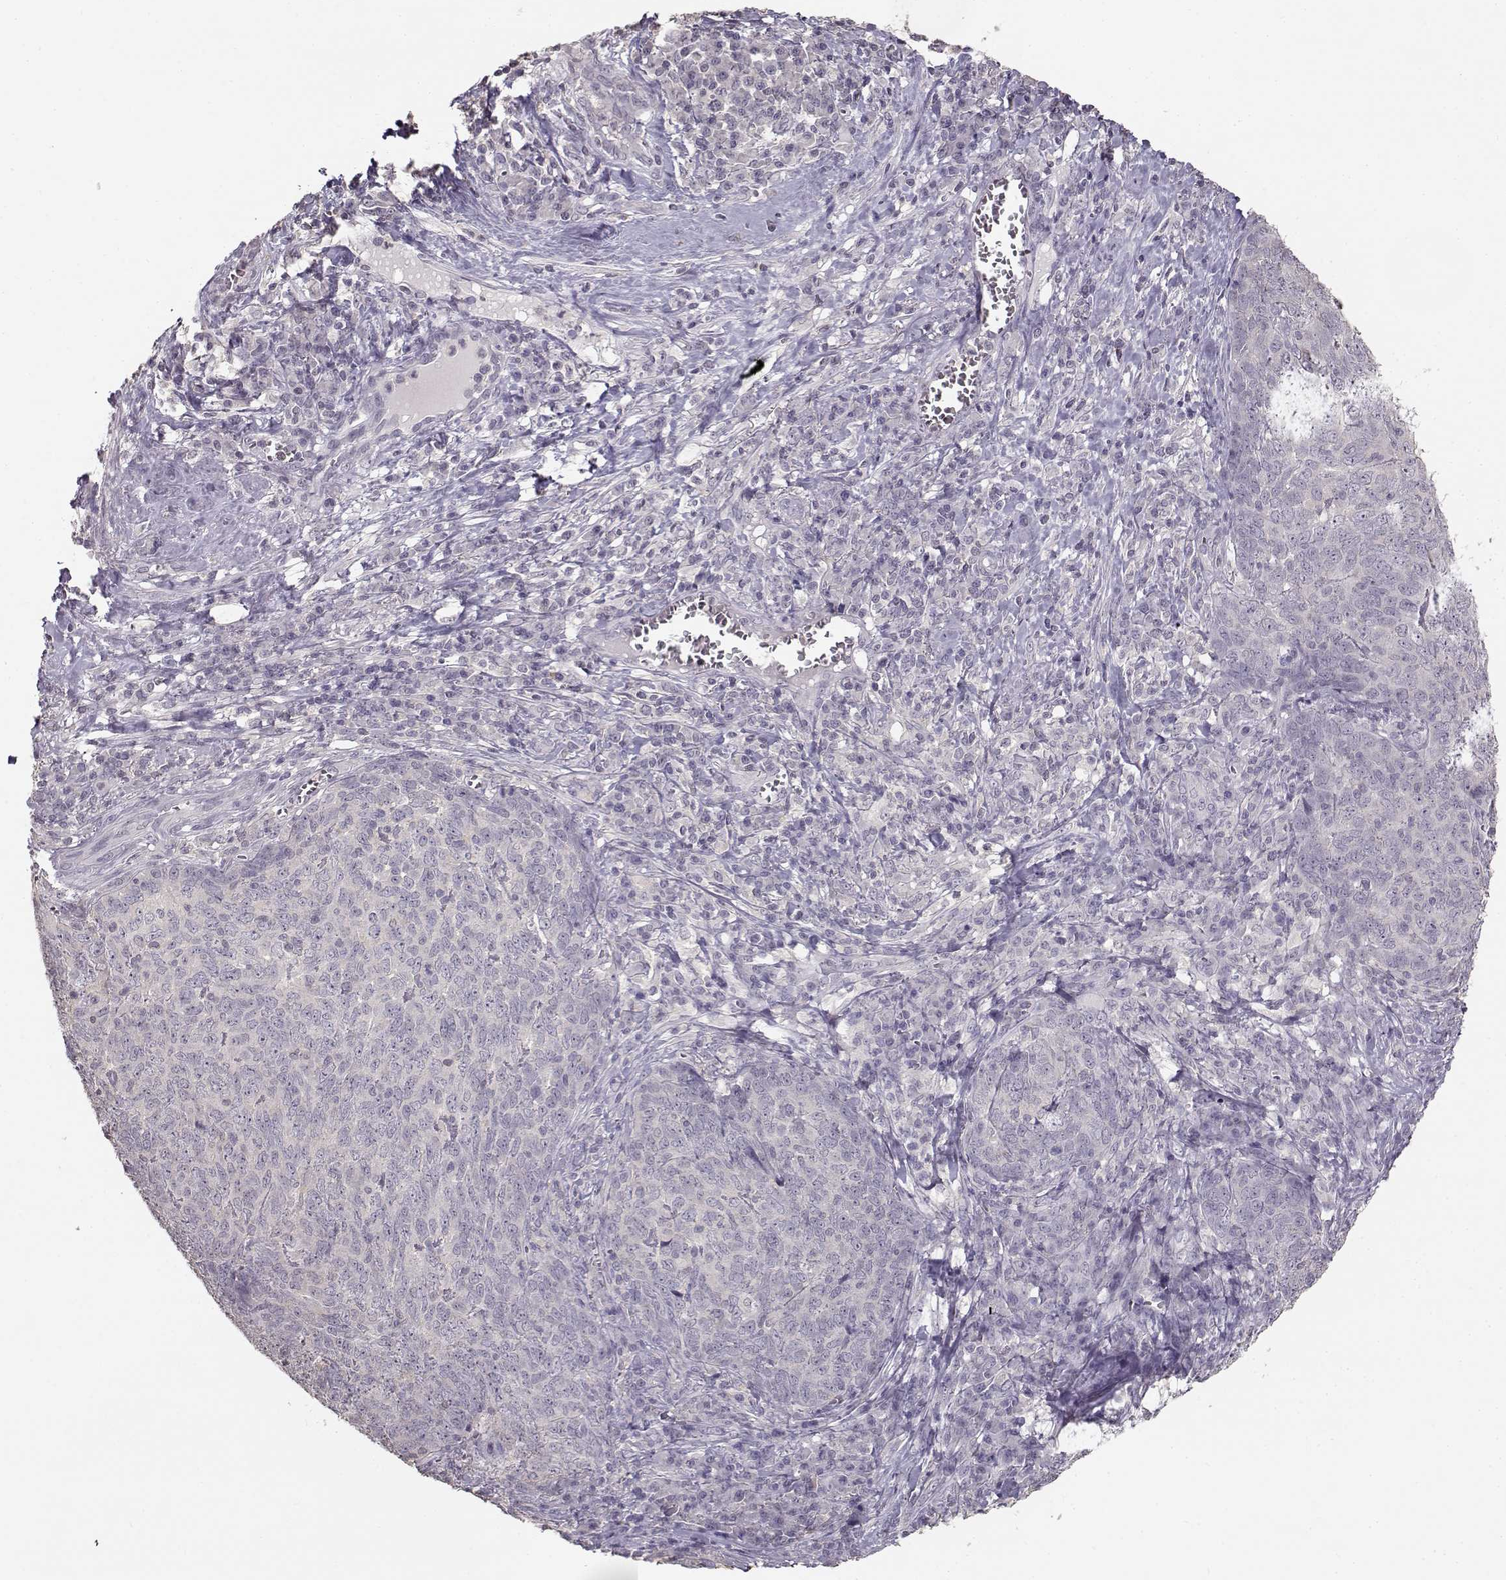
{"staining": {"intensity": "negative", "quantity": "none", "location": "none"}, "tissue": "skin cancer", "cell_type": "Tumor cells", "image_type": "cancer", "snomed": [{"axis": "morphology", "description": "Squamous cell carcinoma, NOS"}, {"axis": "topography", "description": "Skin"}, {"axis": "topography", "description": "Anal"}], "caption": "Immunohistochemistry (IHC) image of neoplastic tissue: squamous cell carcinoma (skin) stained with DAB shows no significant protein positivity in tumor cells. (DAB immunohistochemistry (IHC) with hematoxylin counter stain).", "gene": "UROC1", "patient": {"sex": "female", "age": 51}}